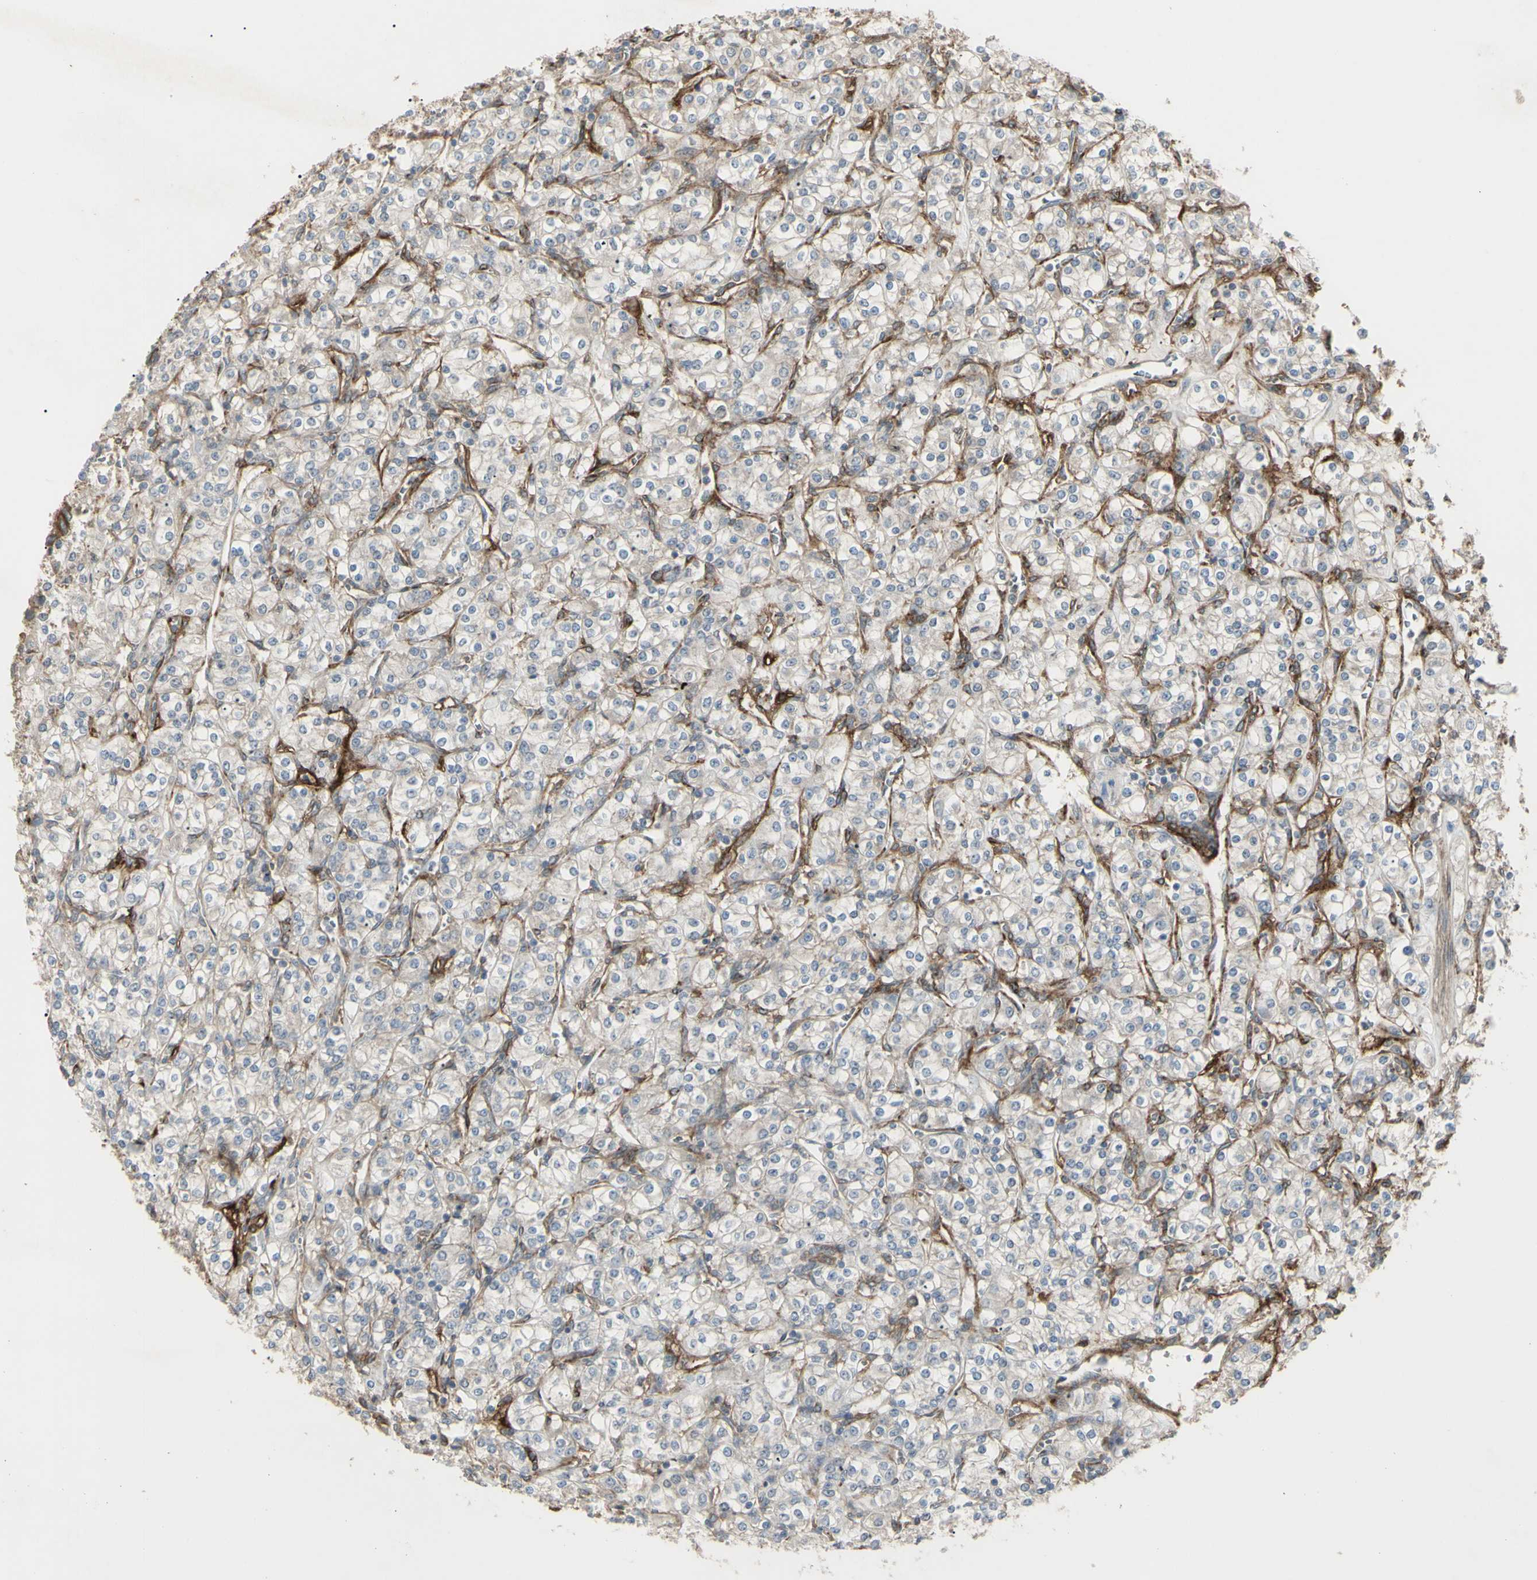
{"staining": {"intensity": "weak", "quantity": "<25%", "location": "cytoplasmic/membranous"}, "tissue": "renal cancer", "cell_type": "Tumor cells", "image_type": "cancer", "snomed": [{"axis": "morphology", "description": "Adenocarcinoma, NOS"}, {"axis": "topography", "description": "Kidney"}], "caption": "This is an IHC photomicrograph of human renal cancer. There is no staining in tumor cells.", "gene": "CD276", "patient": {"sex": "male", "age": 77}}